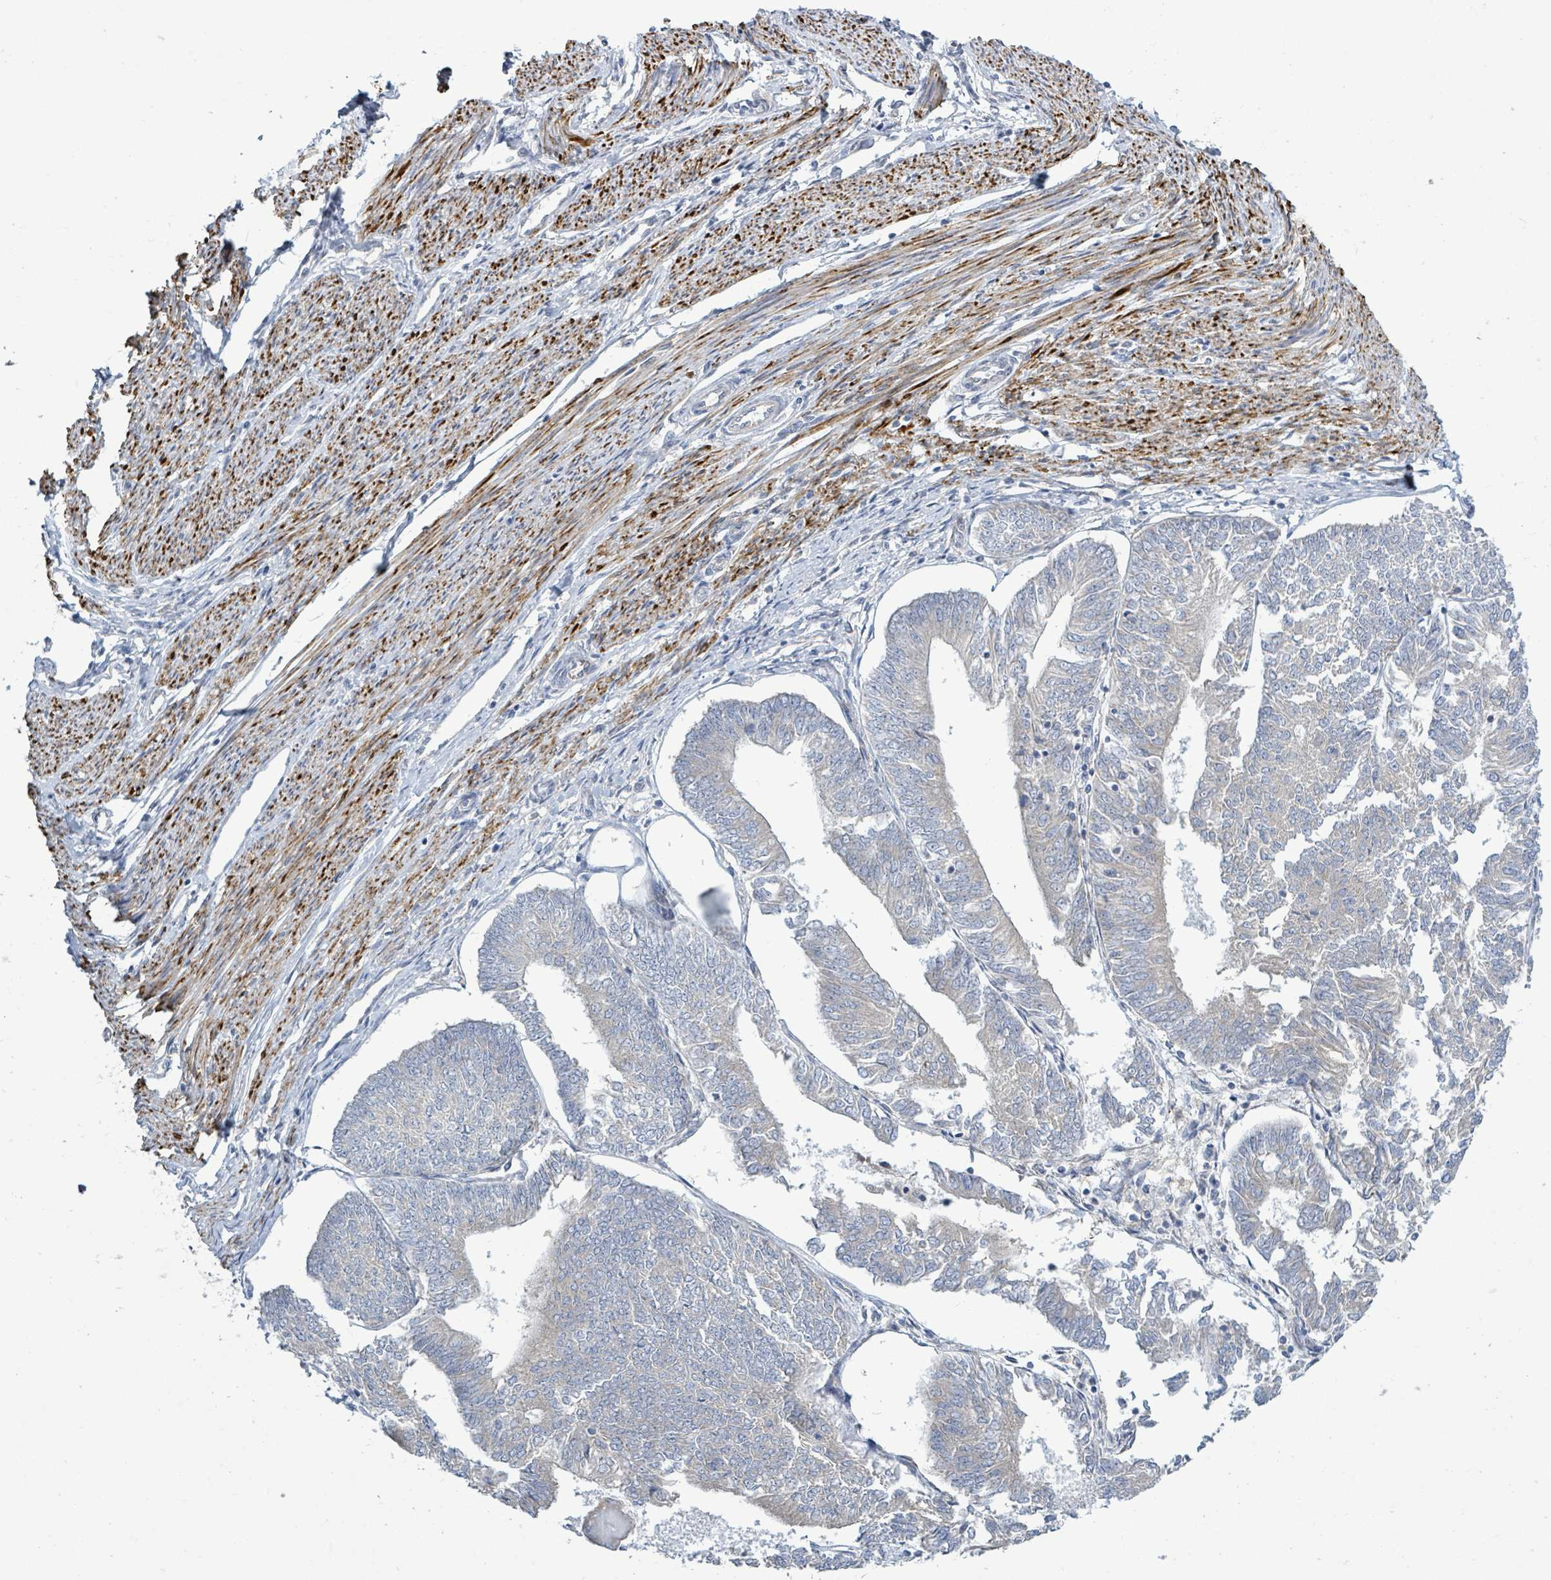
{"staining": {"intensity": "weak", "quantity": "<25%", "location": "cytoplasmic/membranous"}, "tissue": "endometrial cancer", "cell_type": "Tumor cells", "image_type": "cancer", "snomed": [{"axis": "morphology", "description": "Adenocarcinoma, NOS"}, {"axis": "topography", "description": "Endometrium"}], "caption": "A micrograph of adenocarcinoma (endometrial) stained for a protein demonstrates no brown staining in tumor cells.", "gene": "SIRPB1", "patient": {"sex": "female", "age": 58}}